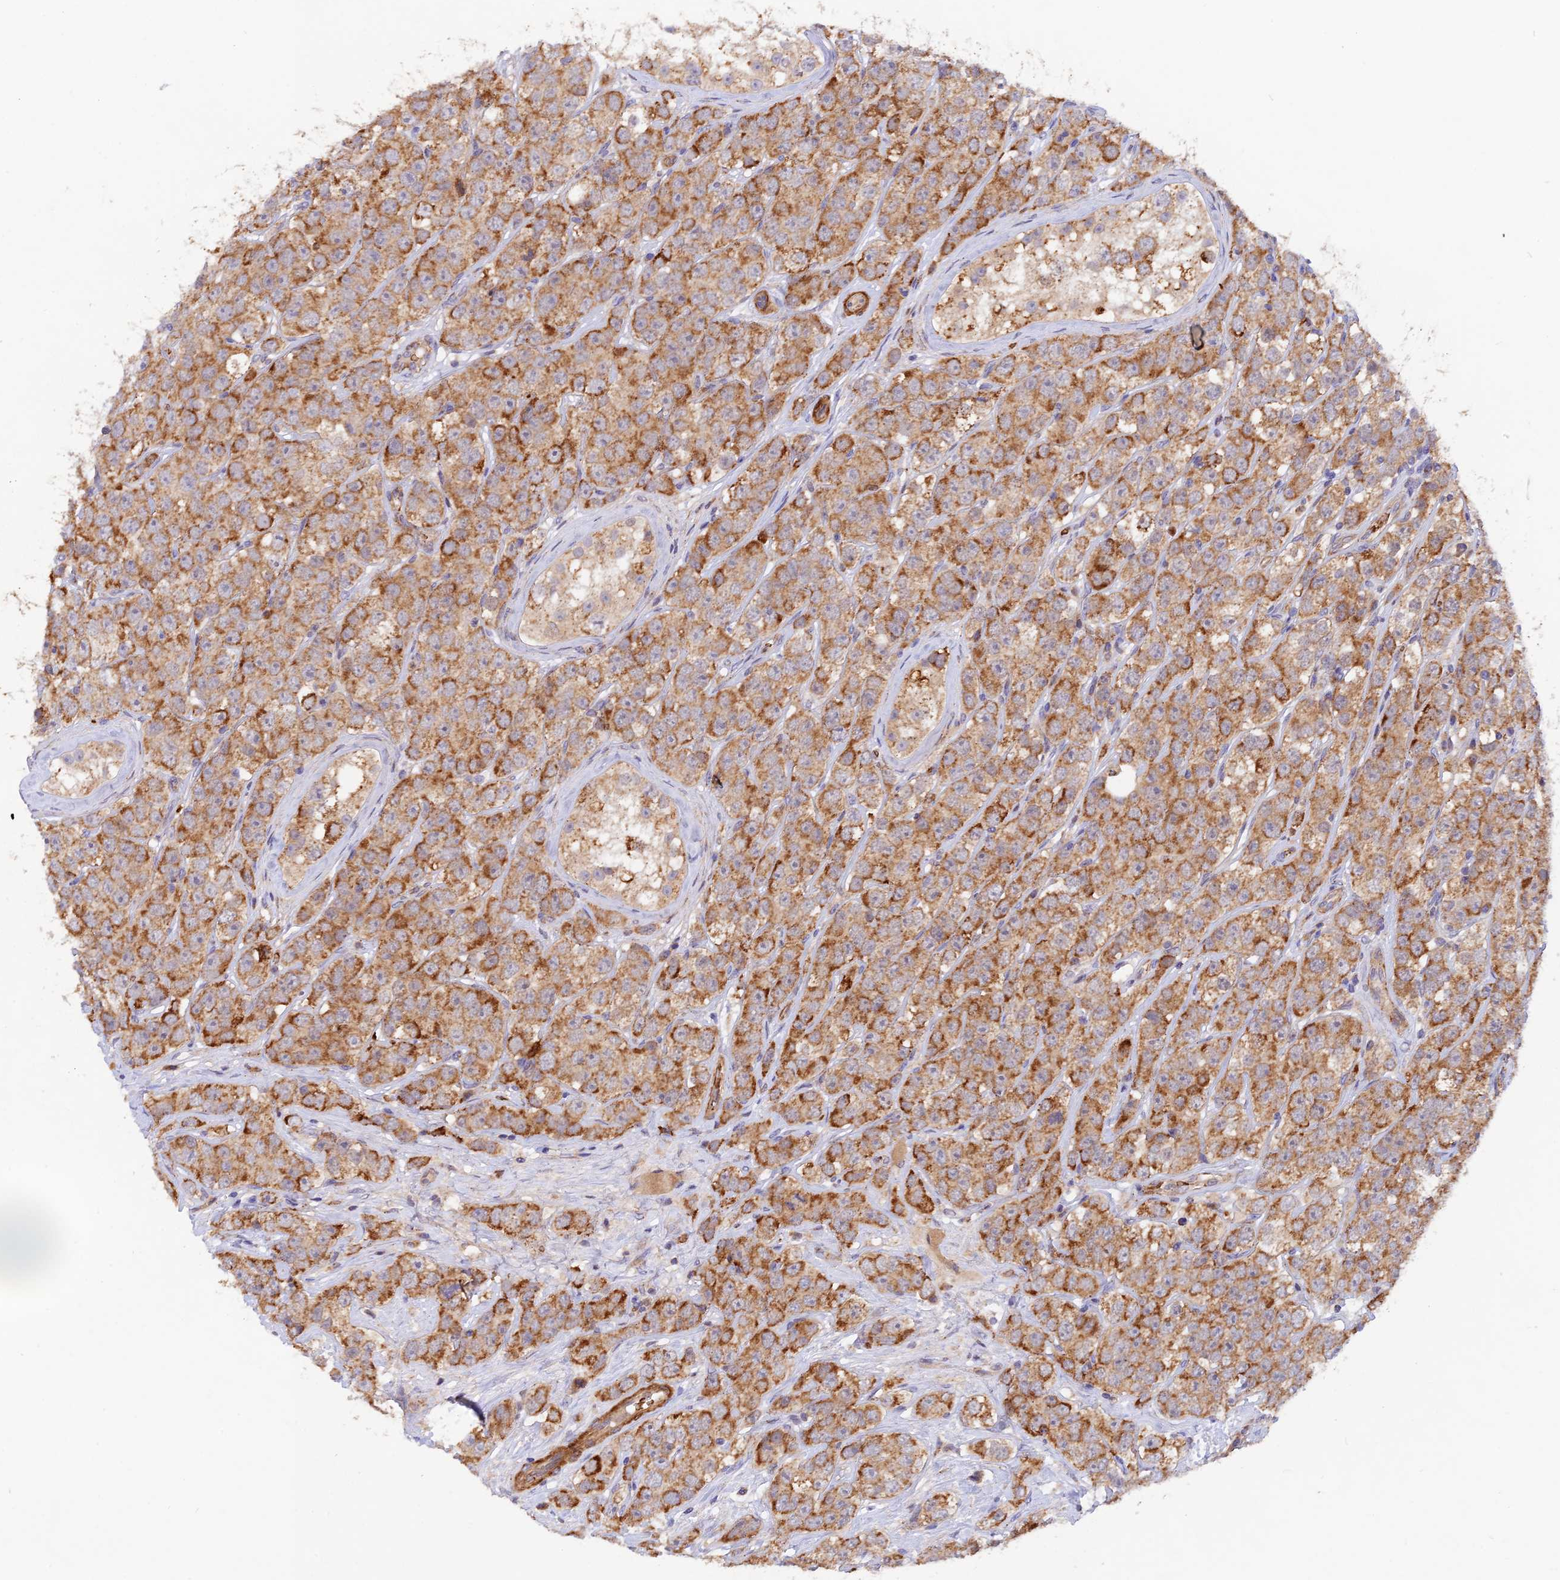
{"staining": {"intensity": "strong", "quantity": ">75%", "location": "cytoplasmic/membranous"}, "tissue": "testis cancer", "cell_type": "Tumor cells", "image_type": "cancer", "snomed": [{"axis": "morphology", "description": "Seminoma, NOS"}, {"axis": "topography", "description": "Testis"}], "caption": "Tumor cells display high levels of strong cytoplasmic/membranous staining in approximately >75% of cells in testis seminoma.", "gene": "WDFY4", "patient": {"sex": "male", "age": 28}}